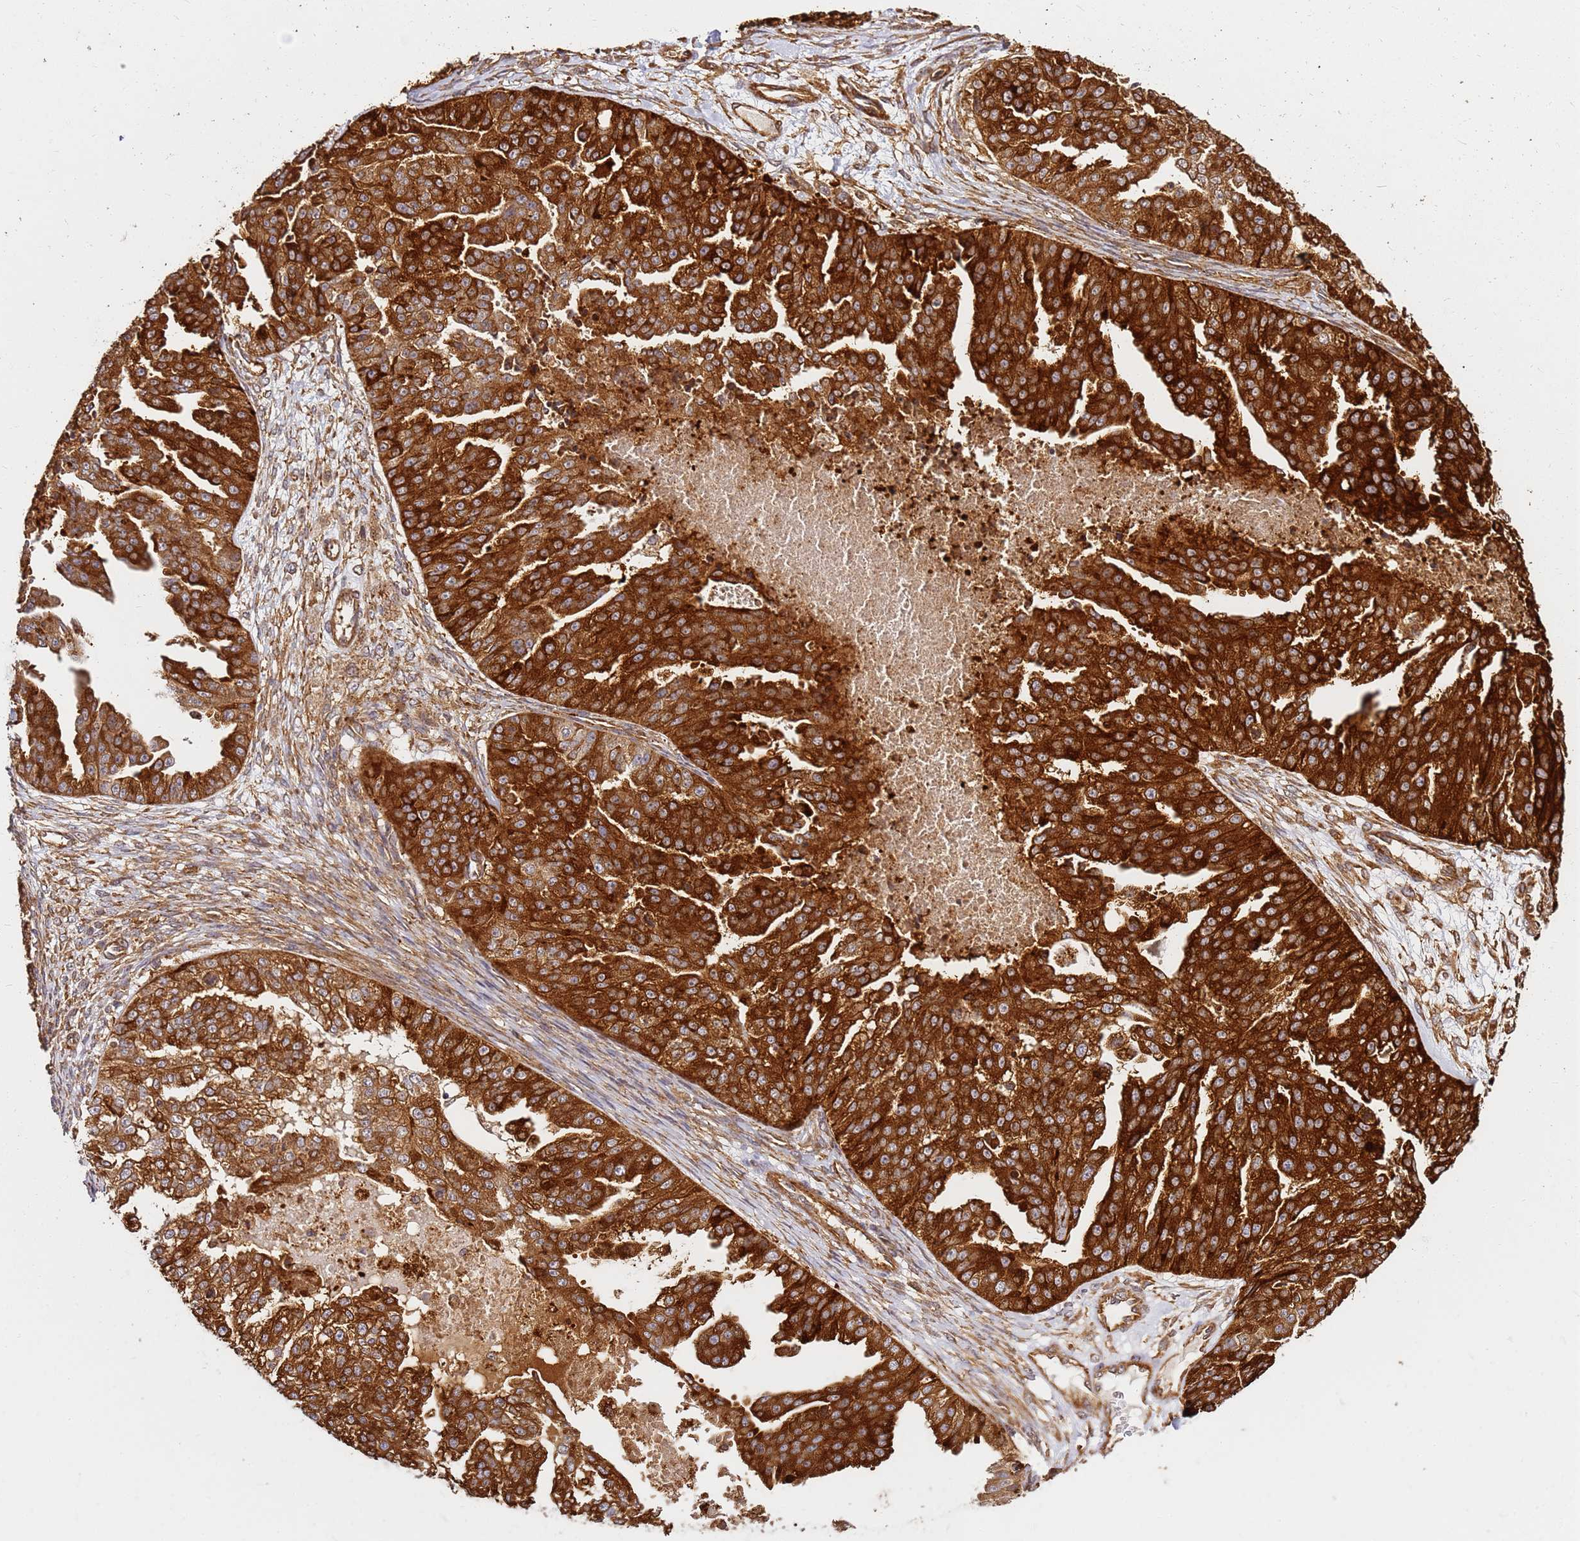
{"staining": {"intensity": "strong", "quantity": ">75%", "location": "cytoplasmic/membranous"}, "tissue": "ovarian cancer", "cell_type": "Tumor cells", "image_type": "cancer", "snomed": [{"axis": "morphology", "description": "Cystadenocarcinoma, serous, NOS"}, {"axis": "topography", "description": "Ovary"}], "caption": "About >75% of tumor cells in human ovarian serous cystadenocarcinoma display strong cytoplasmic/membranous protein positivity as visualized by brown immunohistochemical staining.", "gene": "DVL3", "patient": {"sex": "female", "age": 58}}